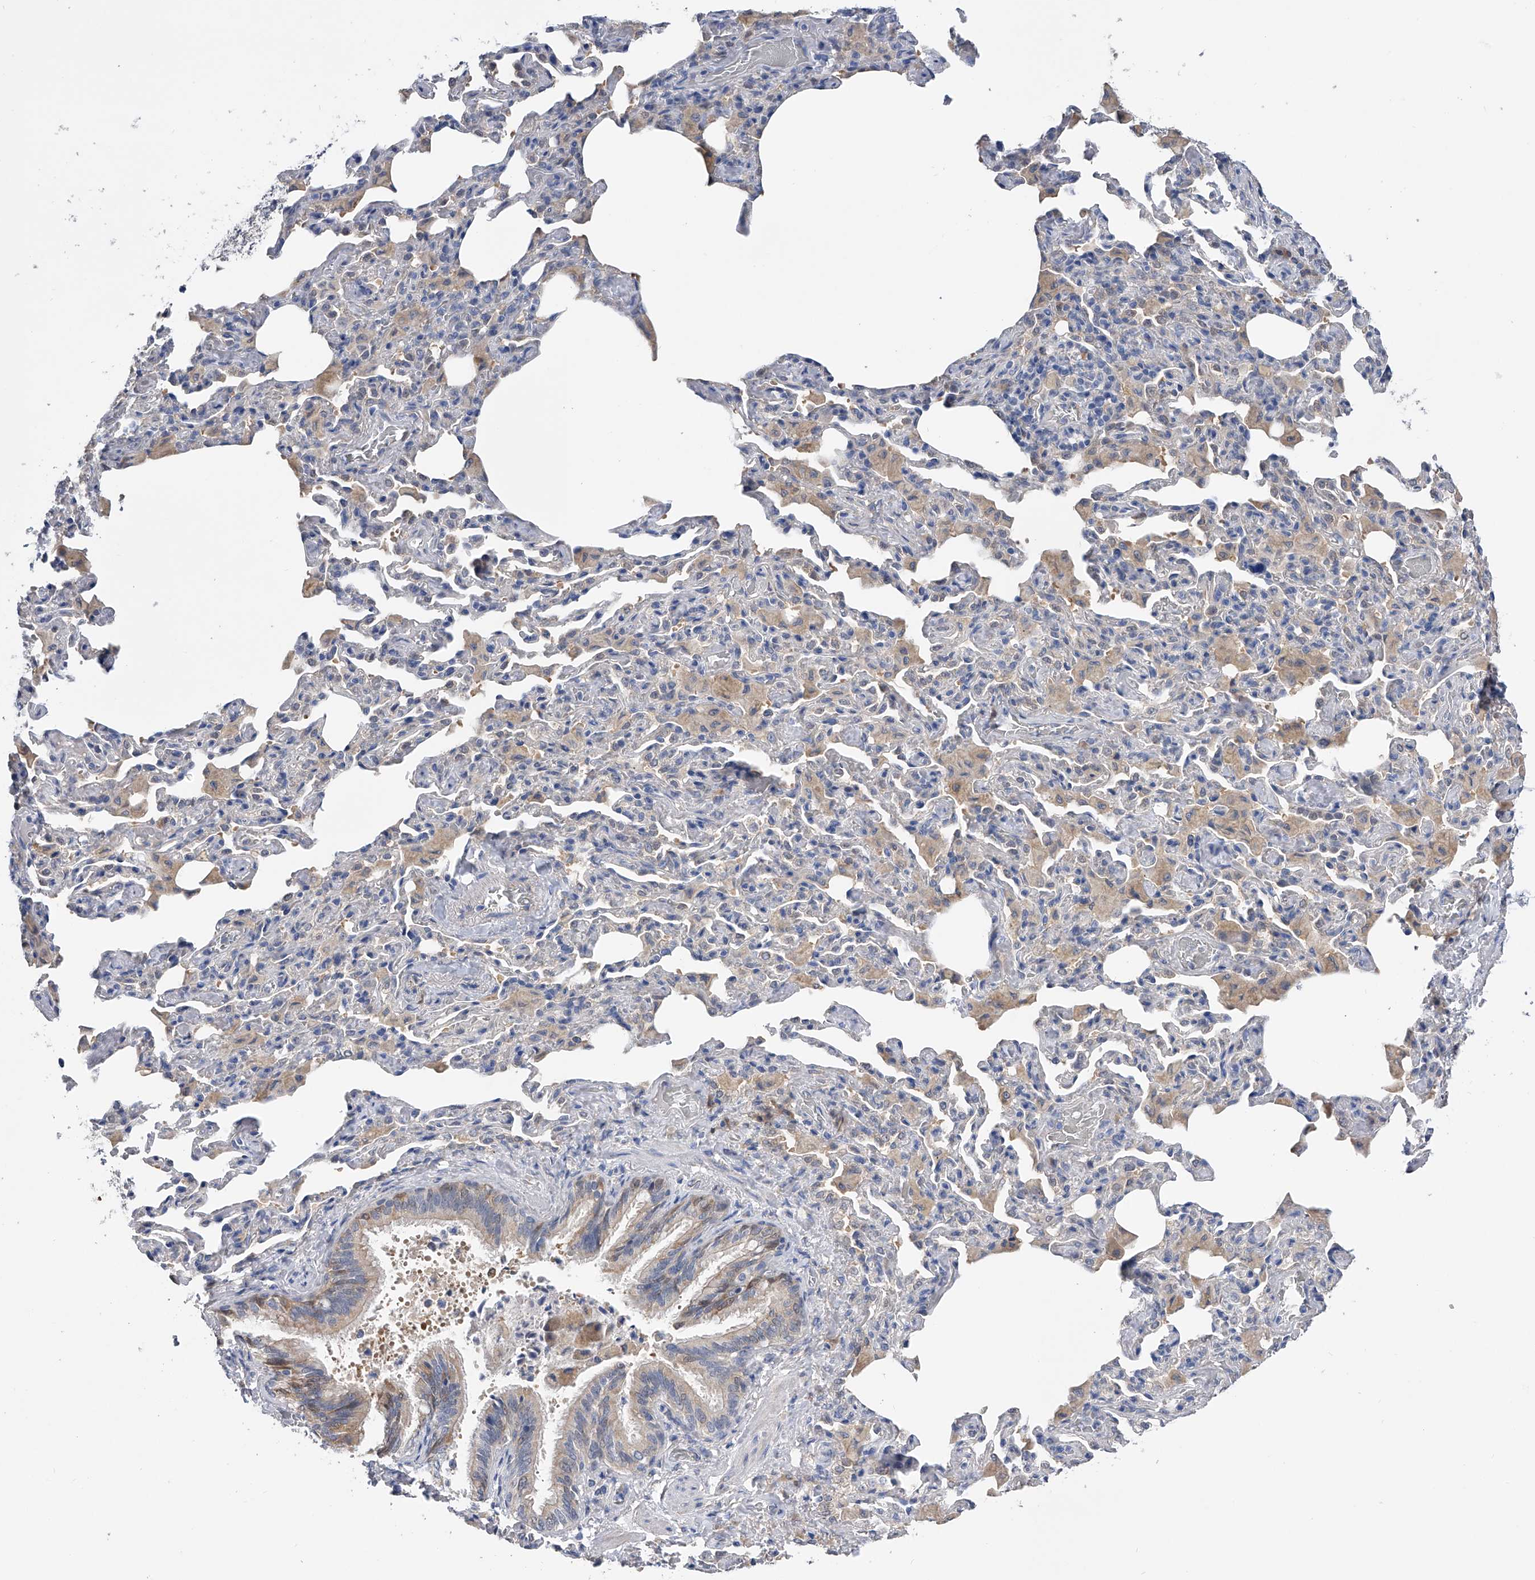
{"staining": {"intensity": "weak", "quantity": "<25%", "location": "cytoplasmic/membranous"}, "tissue": "bronchus", "cell_type": "Respiratory epithelial cells", "image_type": "normal", "snomed": [{"axis": "morphology", "description": "Normal tissue, NOS"}, {"axis": "morphology", "description": "Inflammation, NOS"}, {"axis": "topography", "description": "Lung"}], "caption": "High power microscopy photomicrograph of an immunohistochemistry (IHC) photomicrograph of unremarkable bronchus, revealing no significant expression in respiratory epithelial cells.", "gene": "PGM3", "patient": {"sex": "female", "age": 46}}